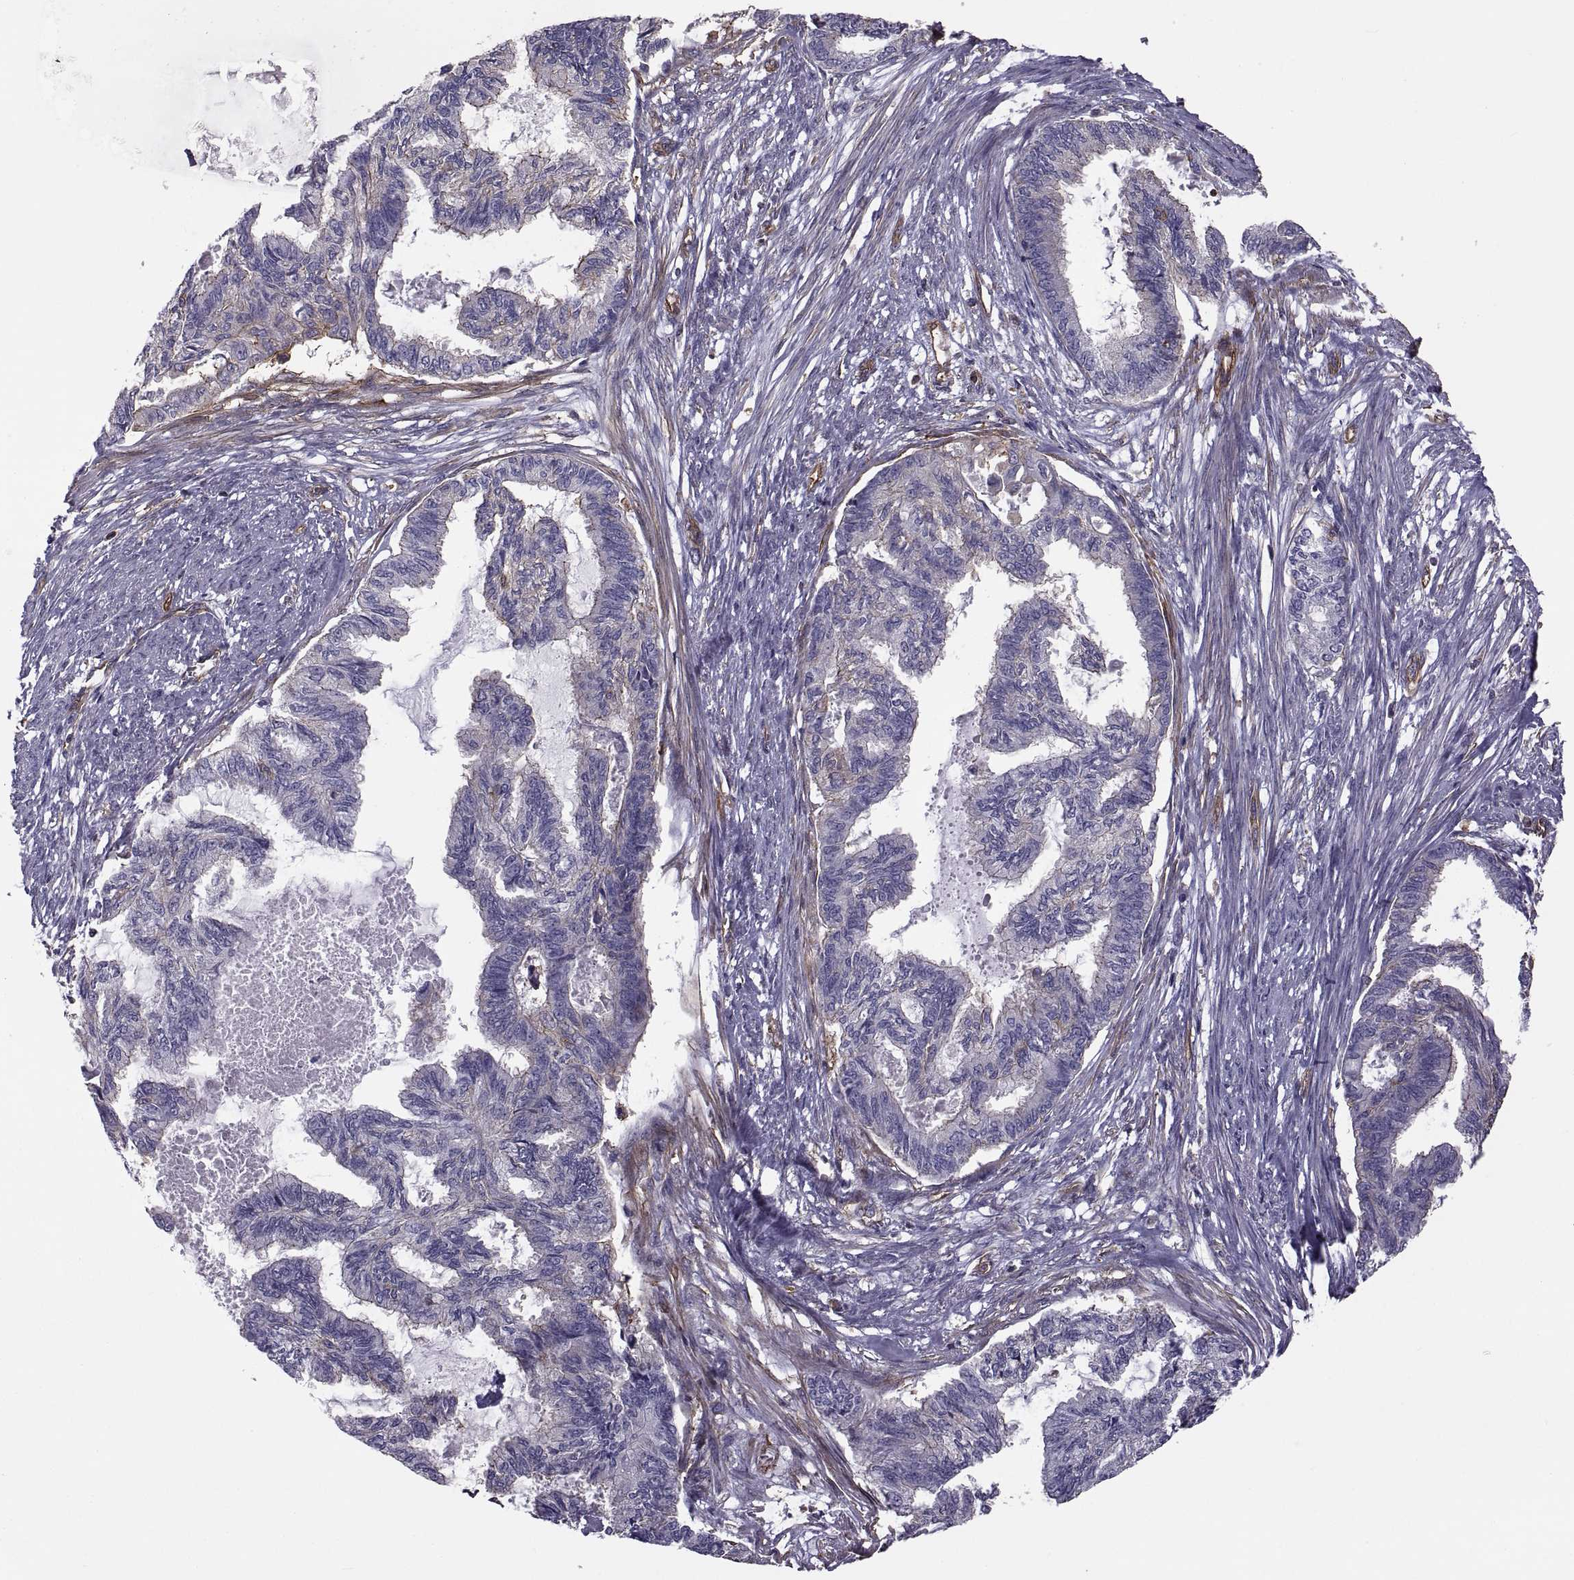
{"staining": {"intensity": "negative", "quantity": "none", "location": "none"}, "tissue": "endometrial cancer", "cell_type": "Tumor cells", "image_type": "cancer", "snomed": [{"axis": "morphology", "description": "Adenocarcinoma, NOS"}, {"axis": "topography", "description": "Endometrium"}], "caption": "The micrograph reveals no staining of tumor cells in adenocarcinoma (endometrial). (DAB (3,3'-diaminobenzidine) immunohistochemistry (IHC) with hematoxylin counter stain).", "gene": "MYH9", "patient": {"sex": "female", "age": 86}}